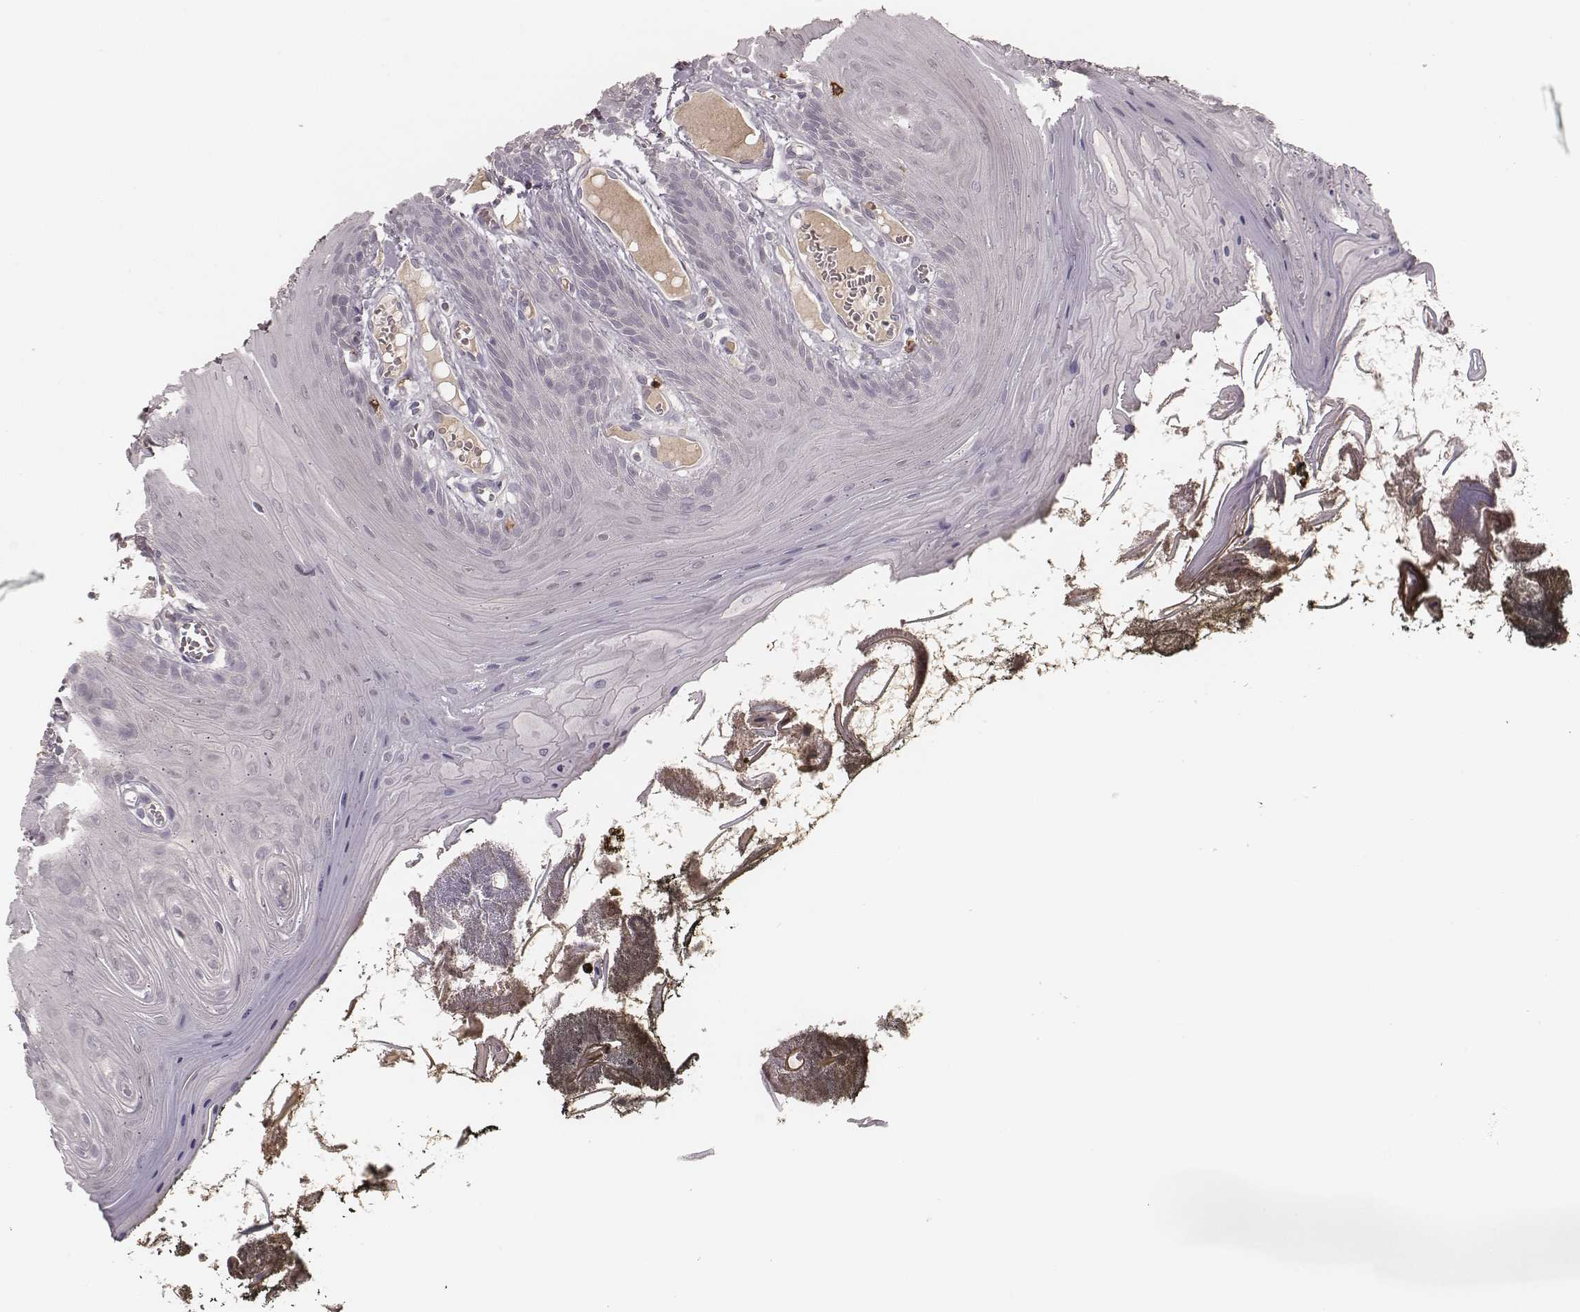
{"staining": {"intensity": "negative", "quantity": "none", "location": "none"}, "tissue": "oral mucosa", "cell_type": "Squamous epithelial cells", "image_type": "normal", "snomed": [{"axis": "morphology", "description": "Normal tissue, NOS"}, {"axis": "topography", "description": "Oral tissue"}], "caption": "IHC image of unremarkable oral mucosa: oral mucosa stained with DAB exhibits no significant protein staining in squamous epithelial cells. (DAB immunohistochemistry, high magnification).", "gene": "CD8A", "patient": {"sex": "male", "age": 9}}